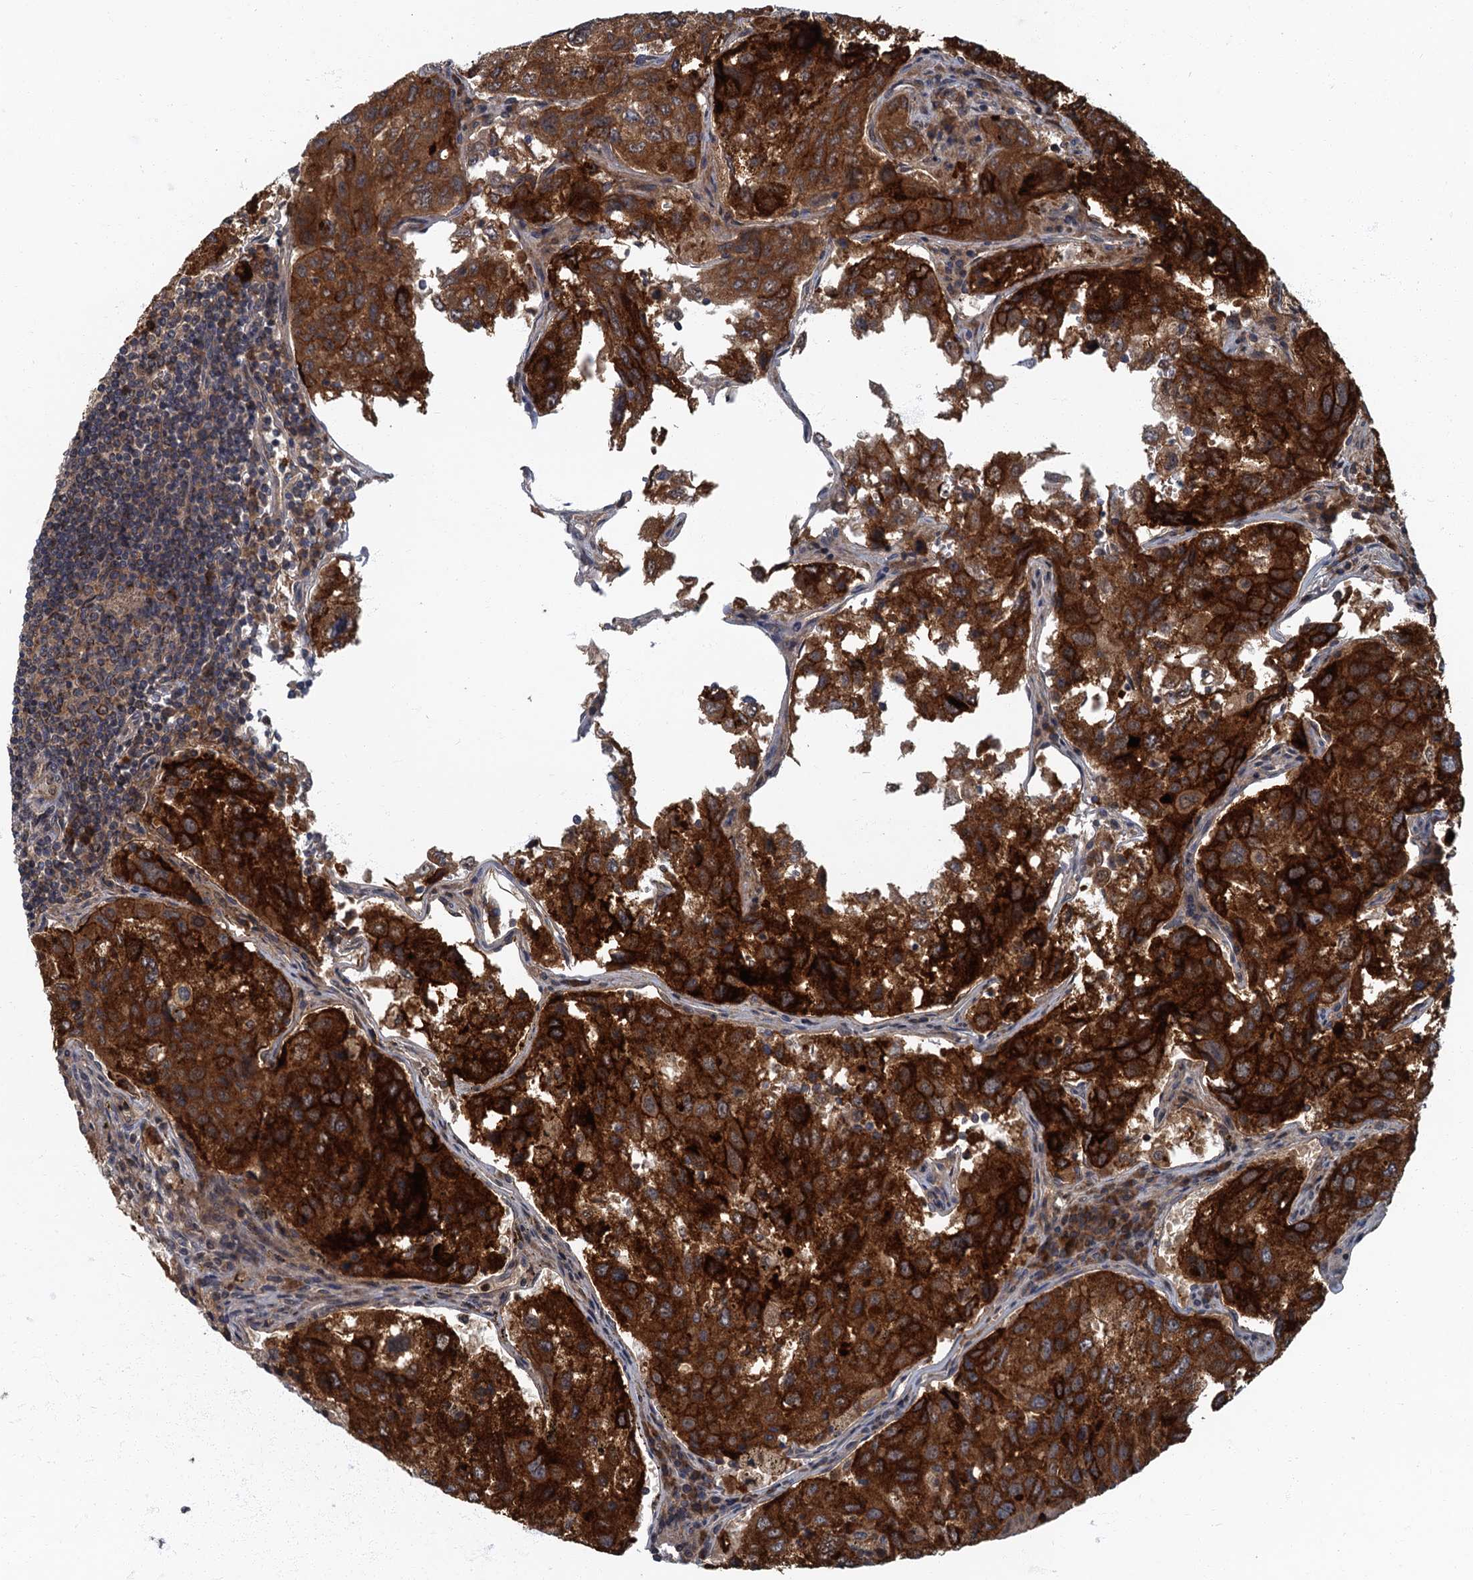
{"staining": {"intensity": "strong", "quantity": ">75%", "location": "cytoplasmic/membranous"}, "tissue": "urothelial cancer", "cell_type": "Tumor cells", "image_type": "cancer", "snomed": [{"axis": "morphology", "description": "Urothelial carcinoma, High grade"}, {"axis": "topography", "description": "Lymph node"}, {"axis": "topography", "description": "Urinary bladder"}], "caption": "The photomicrograph exhibits staining of urothelial cancer, revealing strong cytoplasmic/membranous protein positivity (brown color) within tumor cells. (brown staining indicates protein expression, while blue staining denotes nuclei).", "gene": "SLC11A2", "patient": {"sex": "male", "age": 51}}